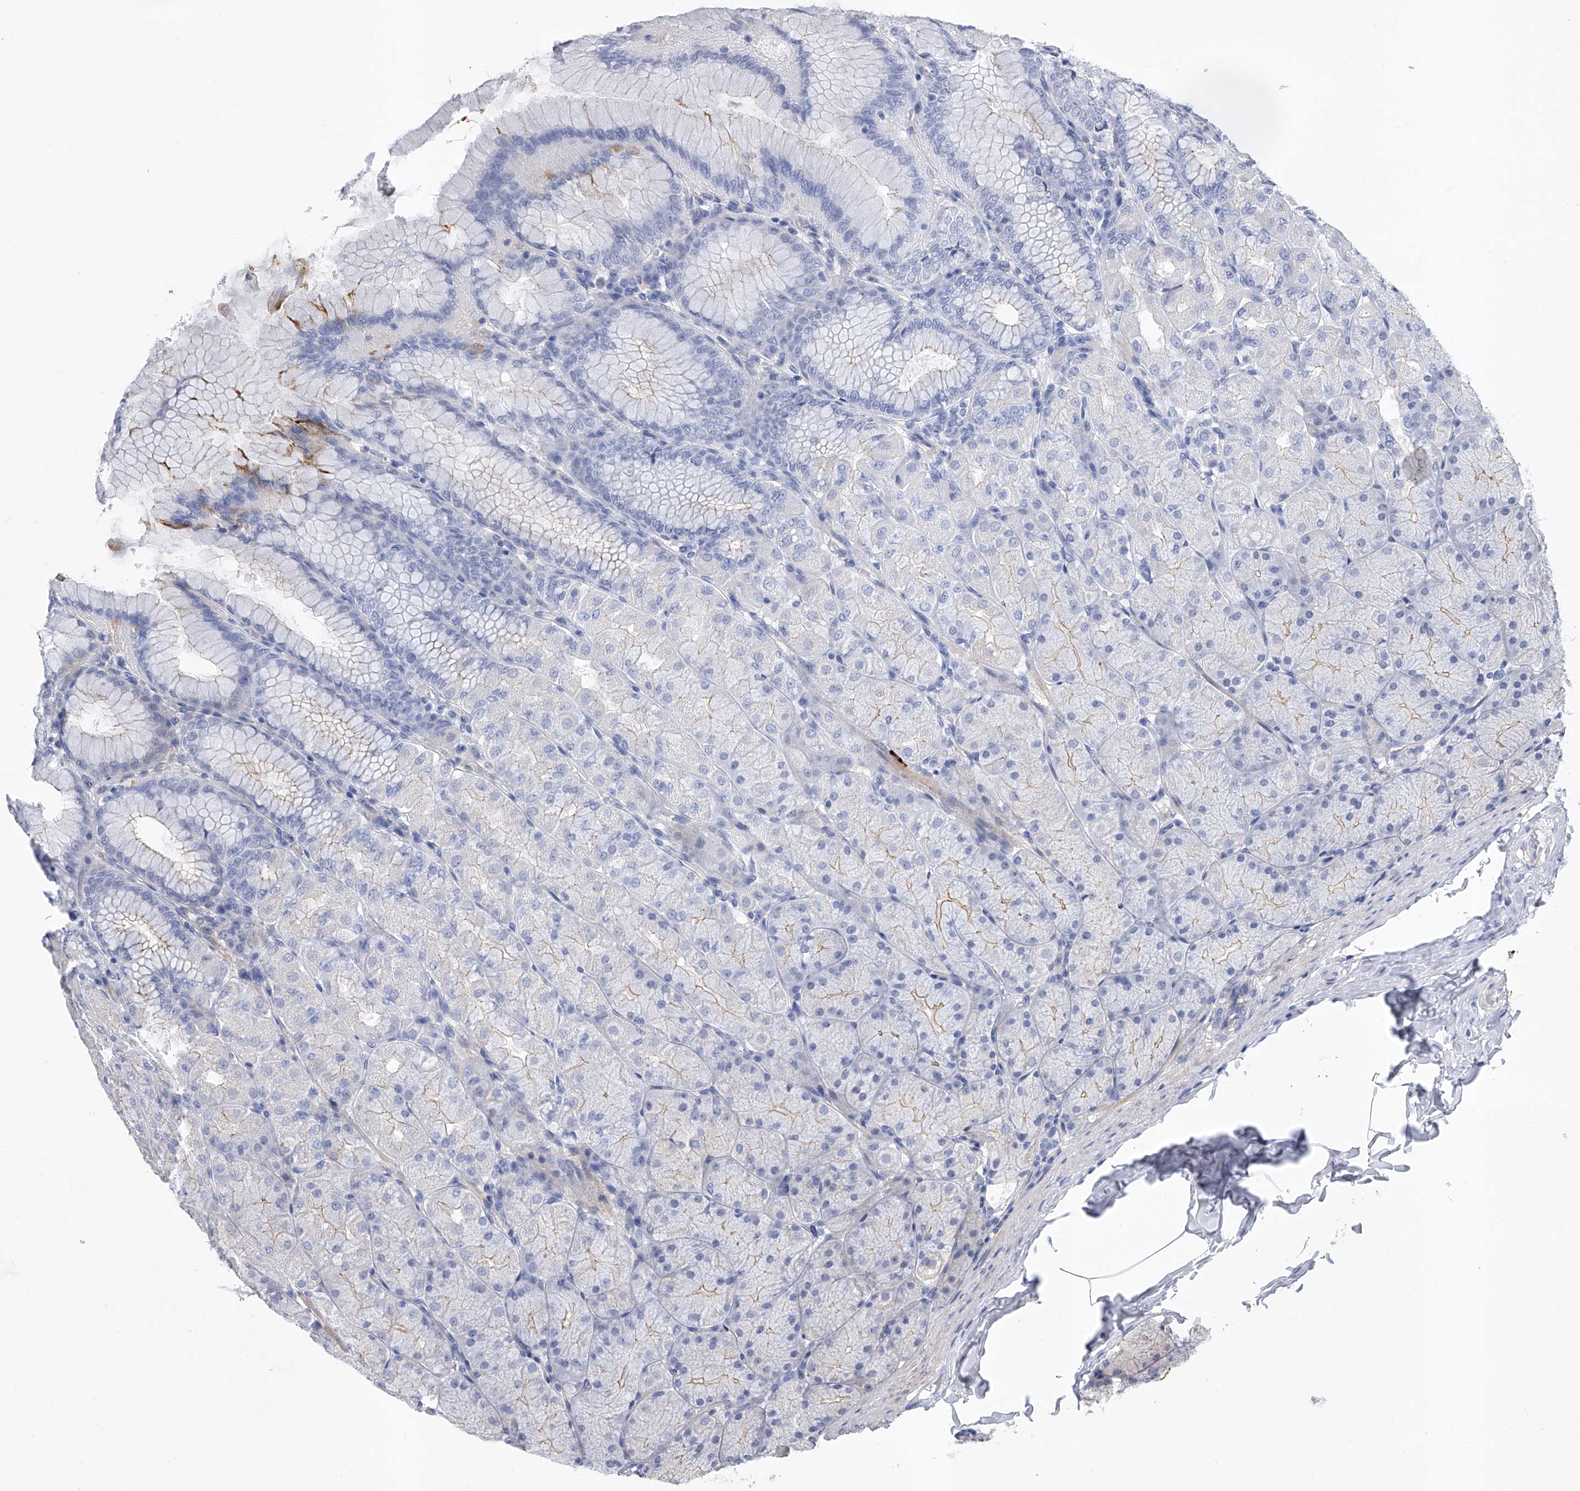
{"staining": {"intensity": "weak", "quantity": "<25%", "location": "cytoplasmic/membranous"}, "tissue": "stomach", "cell_type": "Glandular cells", "image_type": "normal", "snomed": [{"axis": "morphology", "description": "Normal tissue, NOS"}, {"axis": "topography", "description": "Stomach, upper"}], "caption": "IHC photomicrograph of unremarkable stomach: human stomach stained with DAB (3,3'-diaminobenzidine) shows no significant protein expression in glandular cells. The staining was performed using DAB (3,3'-diaminobenzidine) to visualize the protein expression in brown, while the nuclei were stained in blue with hematoxylin (Magnification: 20x).", "gene": "ENSG00000250424", "patient": {"sex": "female", "age": 56}}